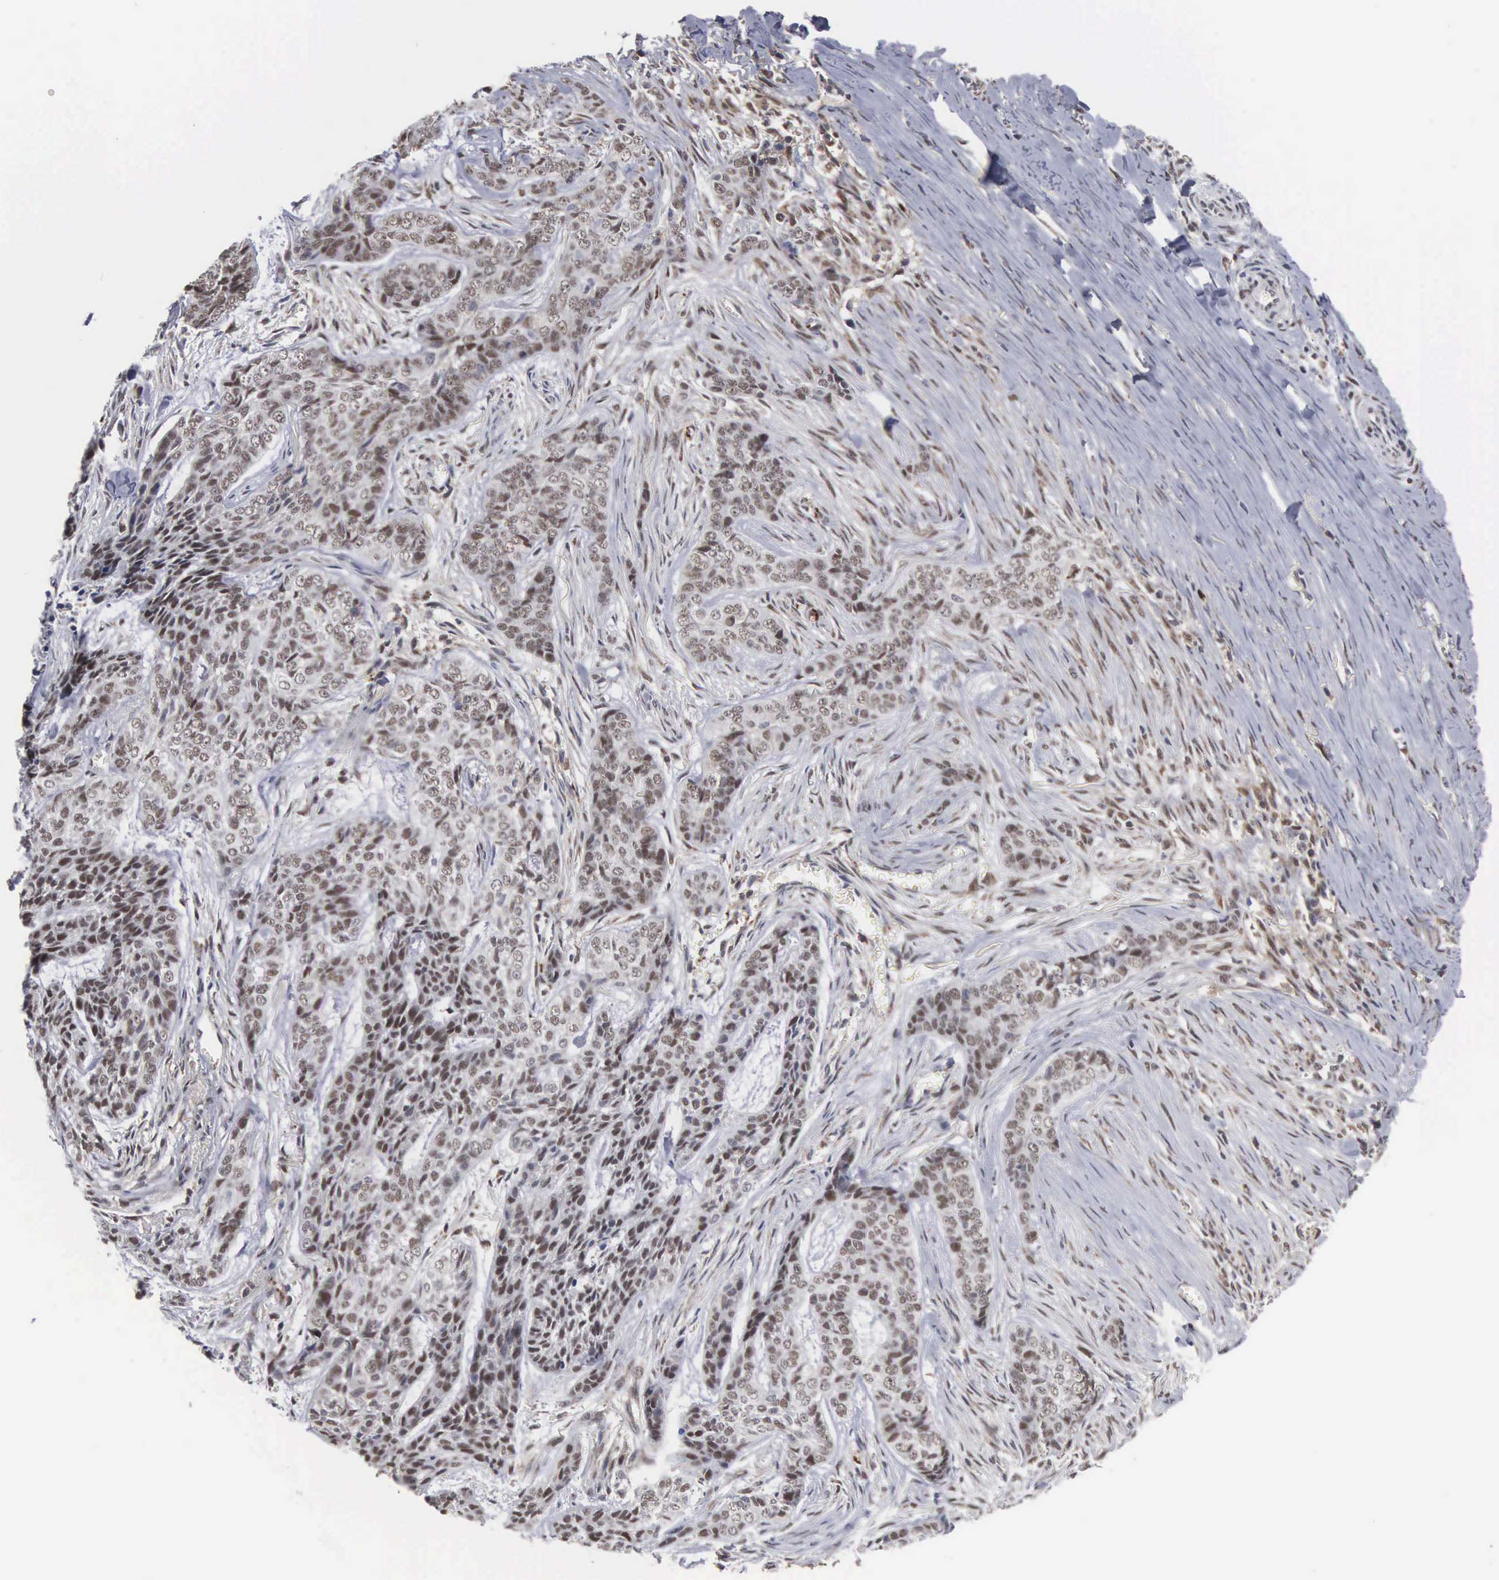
{"staining": {"intensity": "weak", "quantity": ">75%", "location": "nuclear"}, "tissue": "skin cancer", "cell_type": "Tumor cells", "image_type": "cancer", "snomed": [{"axis": "morphology", "description": "Normal tissue, NOS"}, {"axis": "morphology", "description": "Basal cell carcinoma"}, {"axis": "topography", "description": "Skin"}], "caption": "Basal cell carcinoma (skin) tissue reveals weak nuclear expression in about >75% of tumor cells, visualized by immunohistochemistry.", "gene": "TRMT5", "patient": {"sex": "female", "age": 65}}